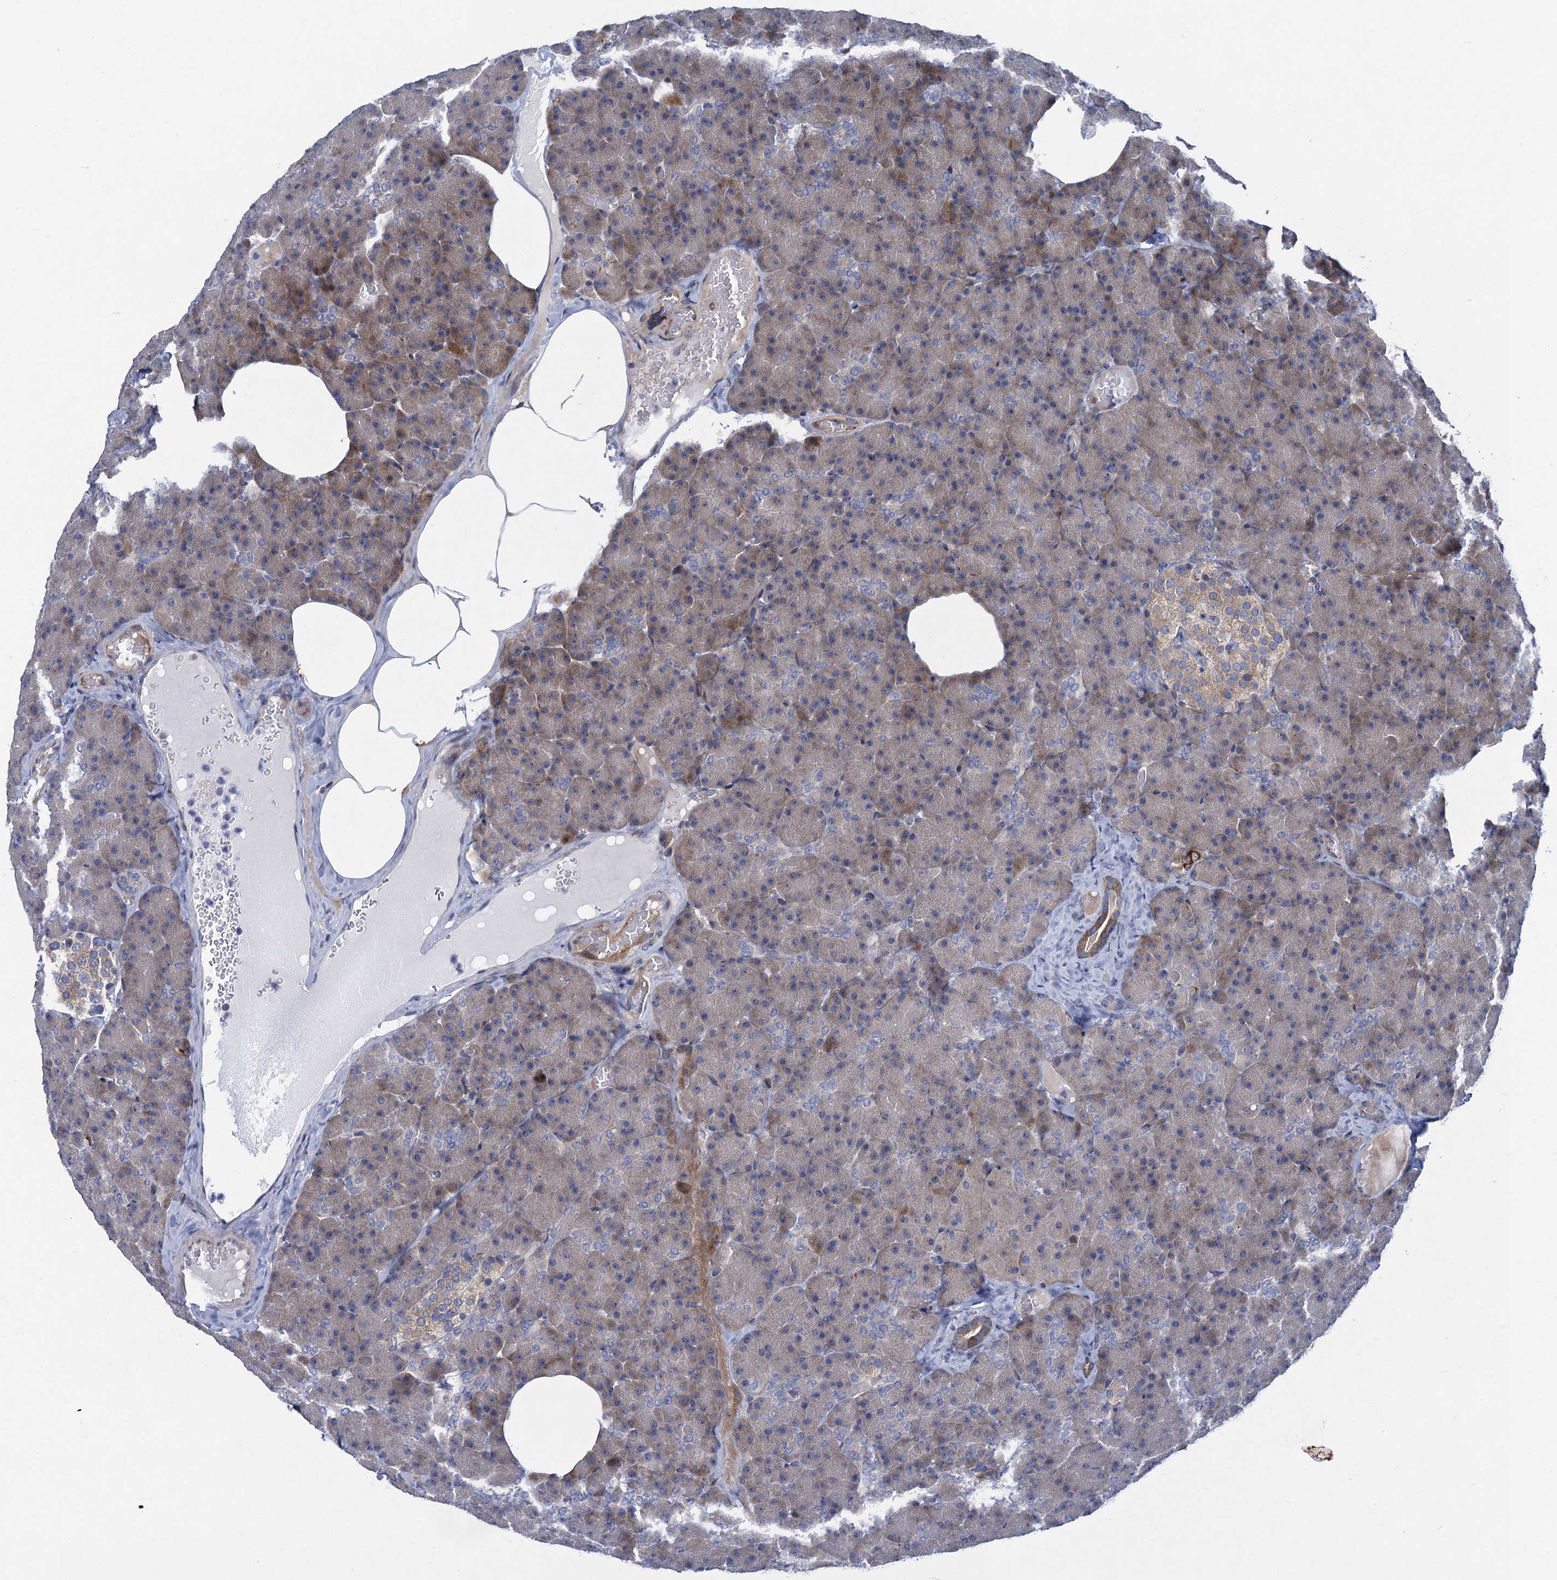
{"staining": {"intensity": "weak", "quantity": "25%-75%", "location": "cytoplasmic/membranous"}, "tissue": "pancreas", "cell_type": "Exocrine glandular cells", "image_type": "normal", "snomed": [{"axis": "morphology", "description": "Normal tissue, NOS"}, {"axis": "morphology", "description": "Carcinoid, malignant, NOS"}, {"axis": "topography", "description": "Pancreas"}], "caption": "A brown stain highlights weak cytoplasmic/membranous positivity of a protein in exocrine glandular cells of benign human pancreas. (Stains: DAB (3,3'-diaminobenzidine) in brown, nuclei in blue, Microscopy: brightfield microscopy at high magnification).", "gene": "QPCTL", "patient": {"sex": "female", "age": 35}}